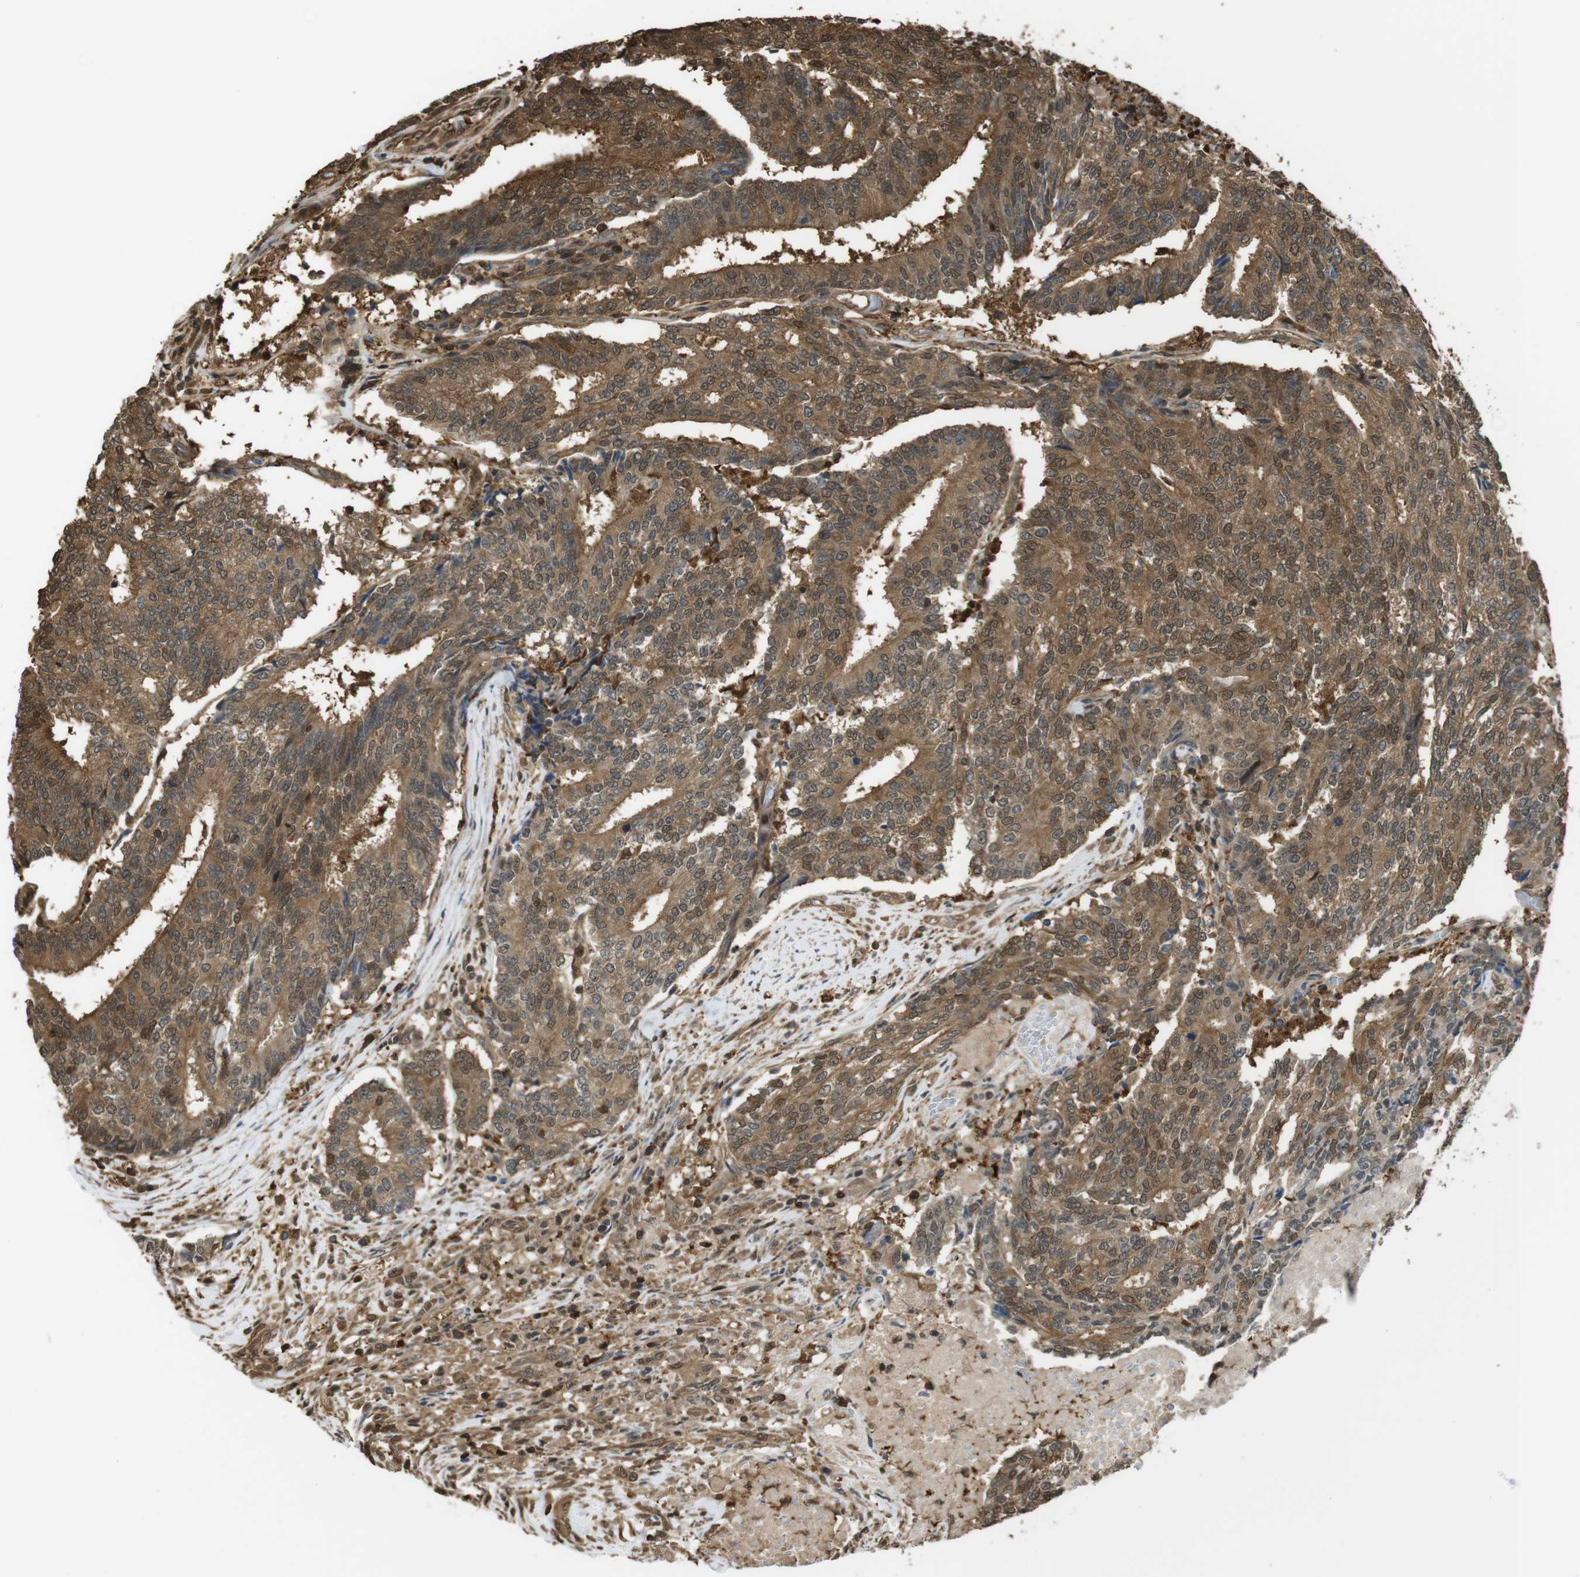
{"staining": {"intensity": "moderate", "quantity": ">75%", "location": "cytoplasmic/membranous,nuclear"}, "tissue": "prostate cancer", "cell_type": "Tumor cells", "image_type": "cancer", "snomed": [{"axis": "morphology", "description": "Normal tissue, NOS"}, {"axis": "morphology", "description": "Adenocarcinoma, High grade"}, {"axis": "topography", "description": "Prostate"}, {"axis": "topography", "description": "Seminal veicle"}], "caption": "DAB (3,3'-diaminobenzidine) immunohistochemical staining of human prostate high-grade adenocarcinoma shows moderate cytoplasmic/membranous and nuclear protein positivity in approximately >75% of tumor cells.", "gene": "ARHGDIA", "patient": {"sex": "male", "age": 55}}